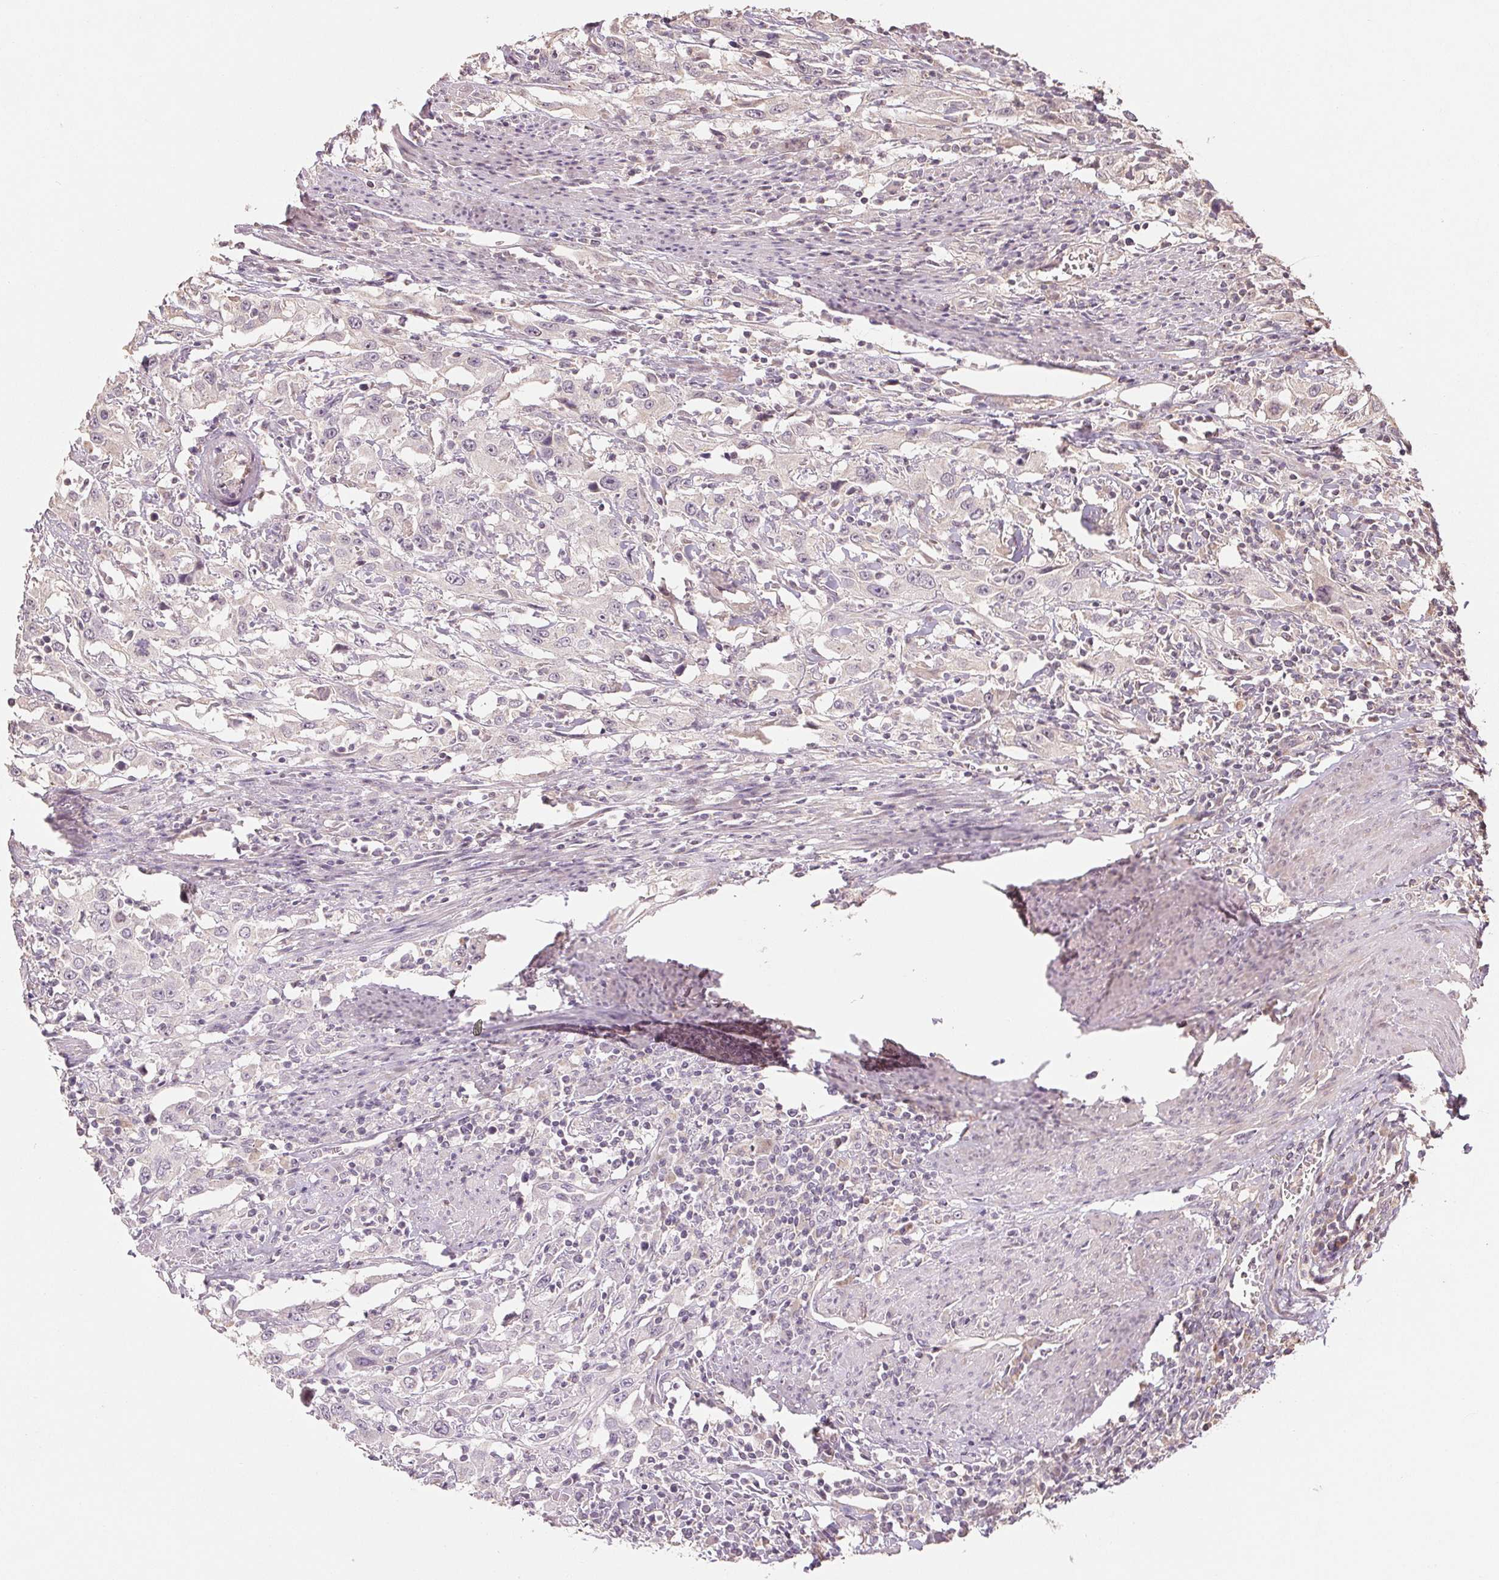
{"staining": {"intensity": "negative", "quantity": "none", "location": "none"}, "tissue": "urothelial cancer", "cell_type": "Tumor cells", "image_type": "cancer", "snomed": [{"axis": "morphology", "description": "Urothelial carcinoma, High grade"}, {"axis": "topography", "description": "Urinary bladder"}], "caption": "DAB (3,3'-diaminobenzidine) immunohistochemical staining of human urothelial cancer demonstrates no significant expression in tumor cells. (Brightfield microscopy of DAB IHC at high magnification).", "gene": "COX14", "patient": {"sex": "male", "age": 61}}